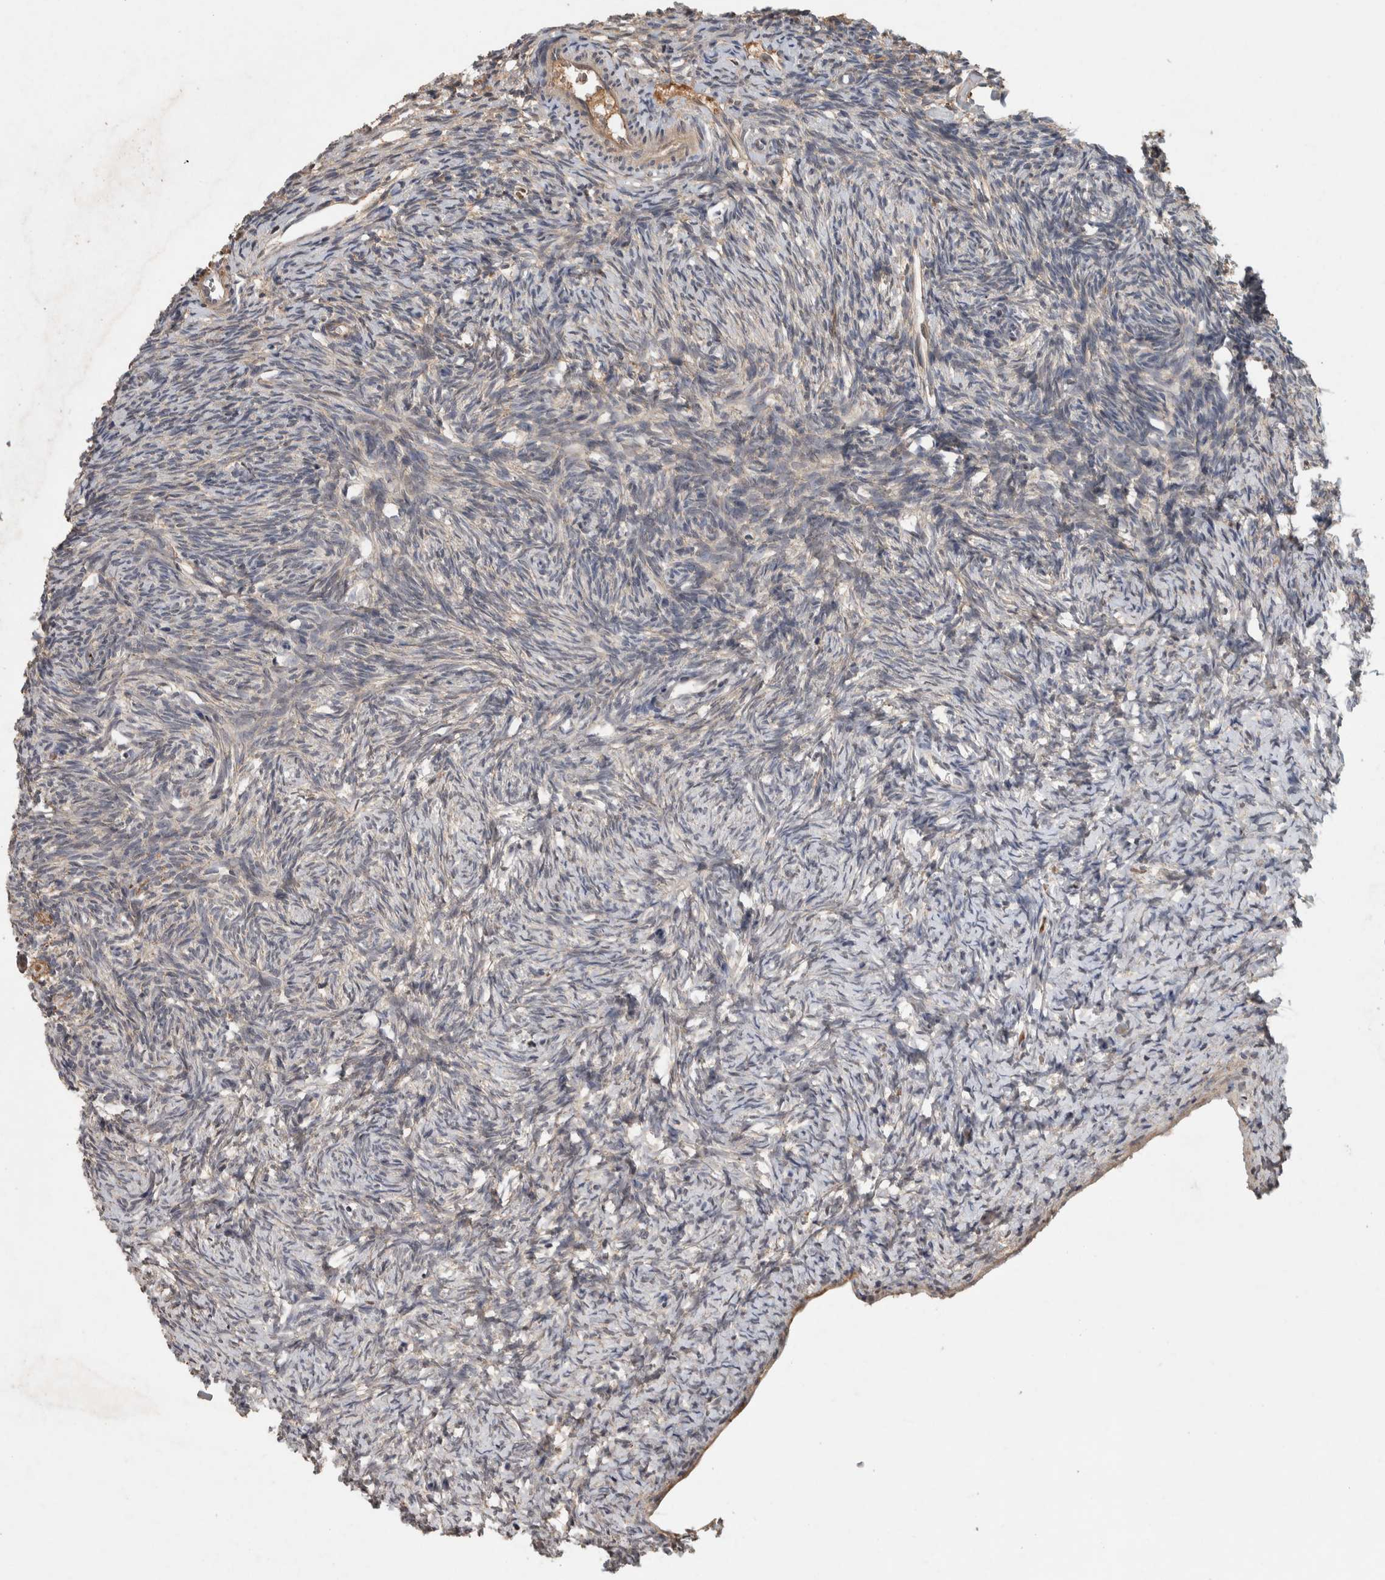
{"staining": {"intensity": "weak", "quantity": ">75%", "location": "cytoplasmic/membranous"}, "tissue": "ovary", "cell_type": "Follicle cells", "image_type": "normal", "snomed": [{"axis": "morphology", "description": "Normal tissue, NOS"}, {"axis": "topography", "description": "Ovary"}], "caption": "Immunohistochemistry (IHC) staining of benign ovary, which exhibits low levels of weak cytoplasmic/membranous staining in about >75% of follicle cells indicating weak cytoplasmic/membranous protein staining. The staining was performed using DAB (3,3'-diaminobenzidine) (brown) for protein detection and nuclei were counterstained in hematoxylin (blue).", "gene": "CHRM3", "patient": {"sex": "female", "age": 34}}